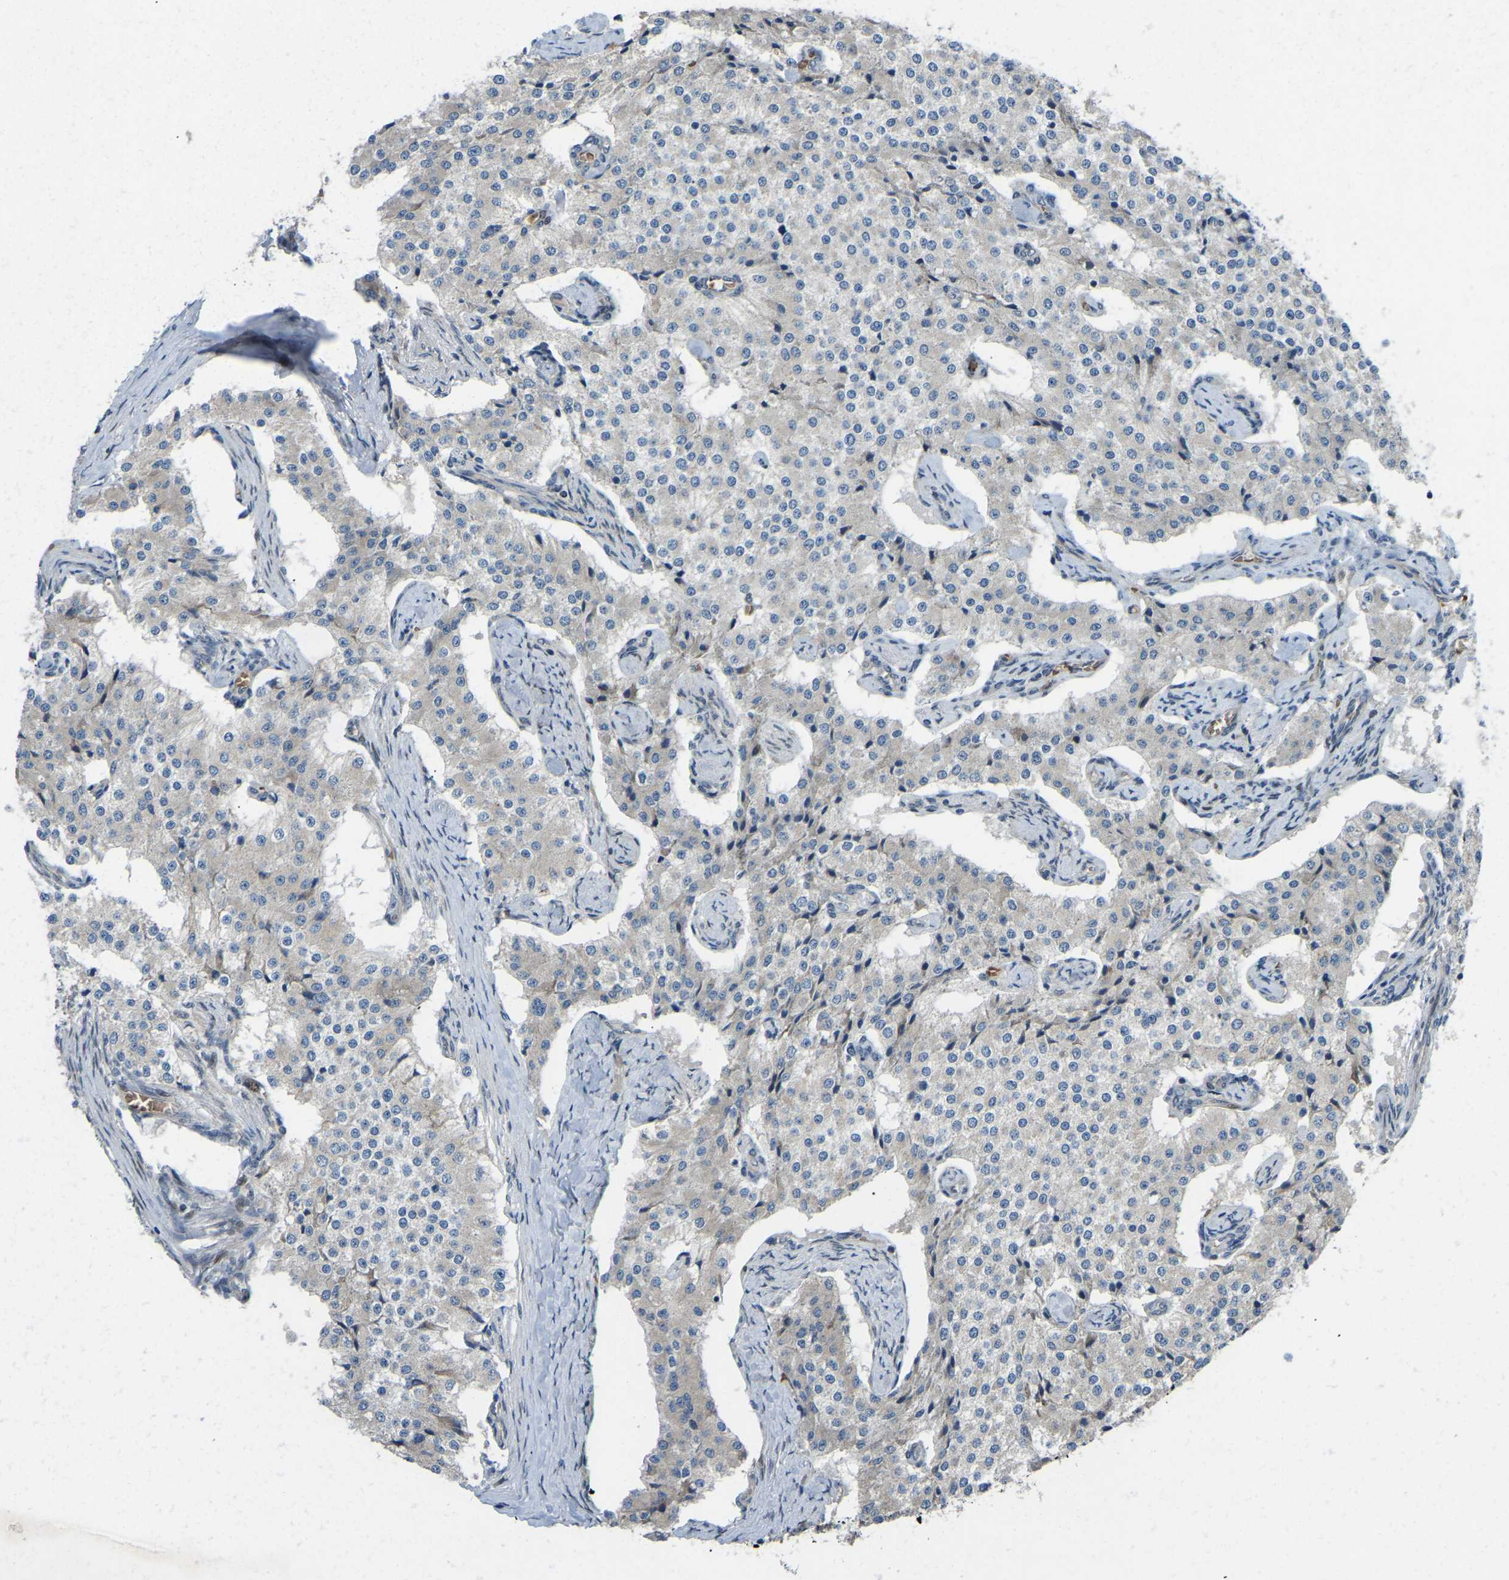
{"staining": {"intensity": "weak", "quantity": "<25%", "location": "cytoplasmic/membranous"}, "tissue": "carcinoid", "cell_type": "Tumor cells", "image_type": "cancer", "snomed": [{"axis": "morphology", "description": "Carcinoid, malignant, NOS"}, {"axis": "topography", "description": "Colon"}], "caption": "IHC of human carcinoid reveals no expression in tumor cells. (DAB immunohistochemistry (IHC), high magnification).", "gene": "C21orf91", "patient": {"sex": "female", "age": 52}}